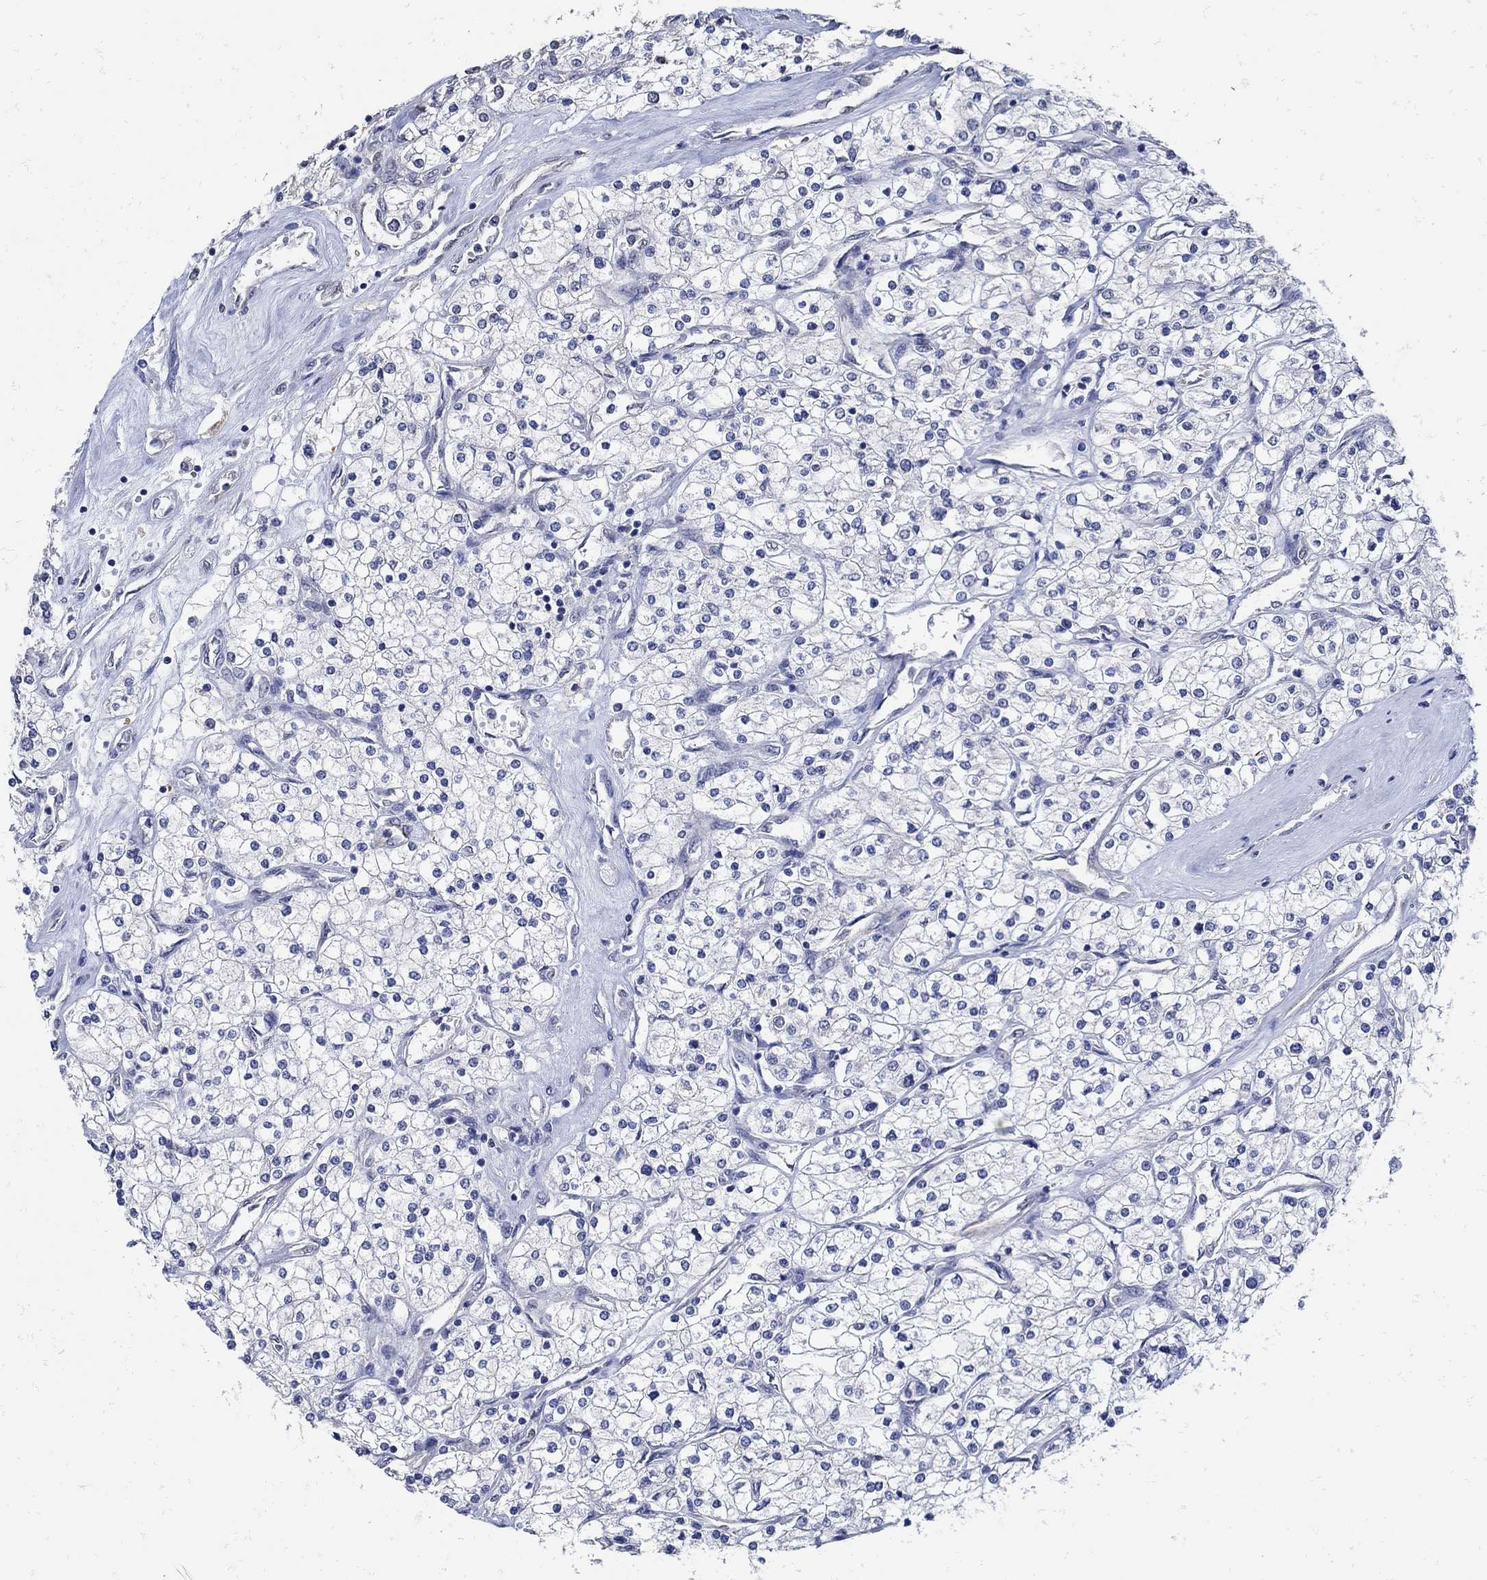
{"staining": {"intensity": "negative", "quantity": "none", "location": "none"}, "tissue": "renal cancer", "cell_type": "Tumor cells", "image_type": "cancer", "snomed": [{"axis": "morphology", "description": "Adenocarcinoma, NOS"}, {"axis": "topography", "description": "Kidney"}], "caption": "High magnification brightfield microscopy of renal adenocarcinoma stained with DAB (brown) and counterstained with hematoxylin (blue): tumor cells show no significant expression.", "gene": "KCNN3", "patient": {"sex": "male", "age": 80}}